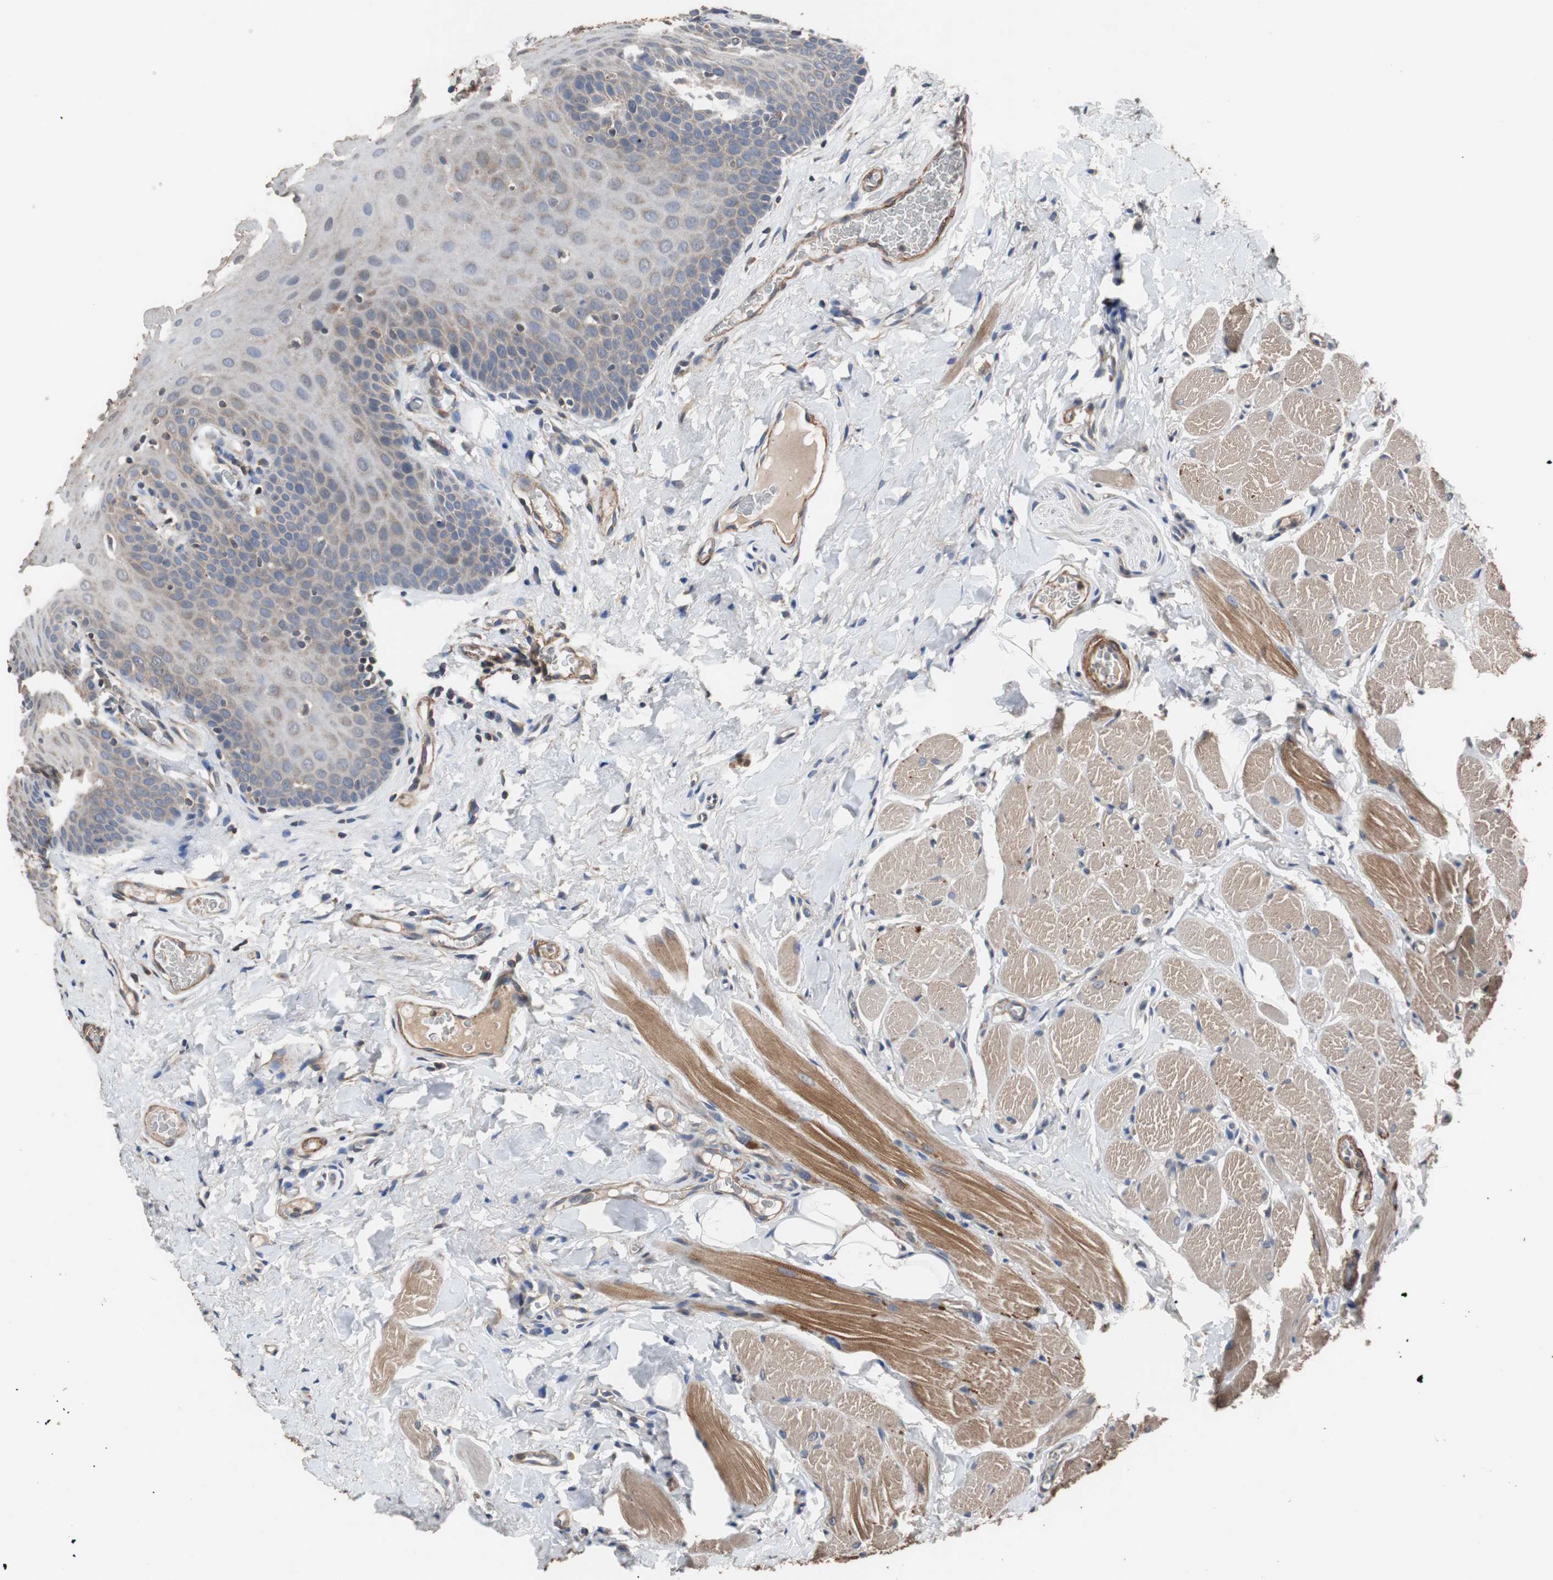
{"staining": {"intensity": "weak", "quantity": "25%-75%", "location": "cytoplasmic/membranous"}, "tissue": "oral mucosa", "cell_type": "Squamous epithelial cells", "image_type": "normal", "snomed": [{"axis": "morphology", "description": "Normal tissue, NOS"}, {"axis": "topography", "description": "Oral tissue"}], "caption": "Squamous epithelial cells reveal low levels of weak cytoplasmic/membranous positivity in about 25%-75% of cells in unremarkable oral mucosa. Nuclei are stained in blue.", "gene": "PITRM1", "patient": {"sex": "male", "age": 54}}